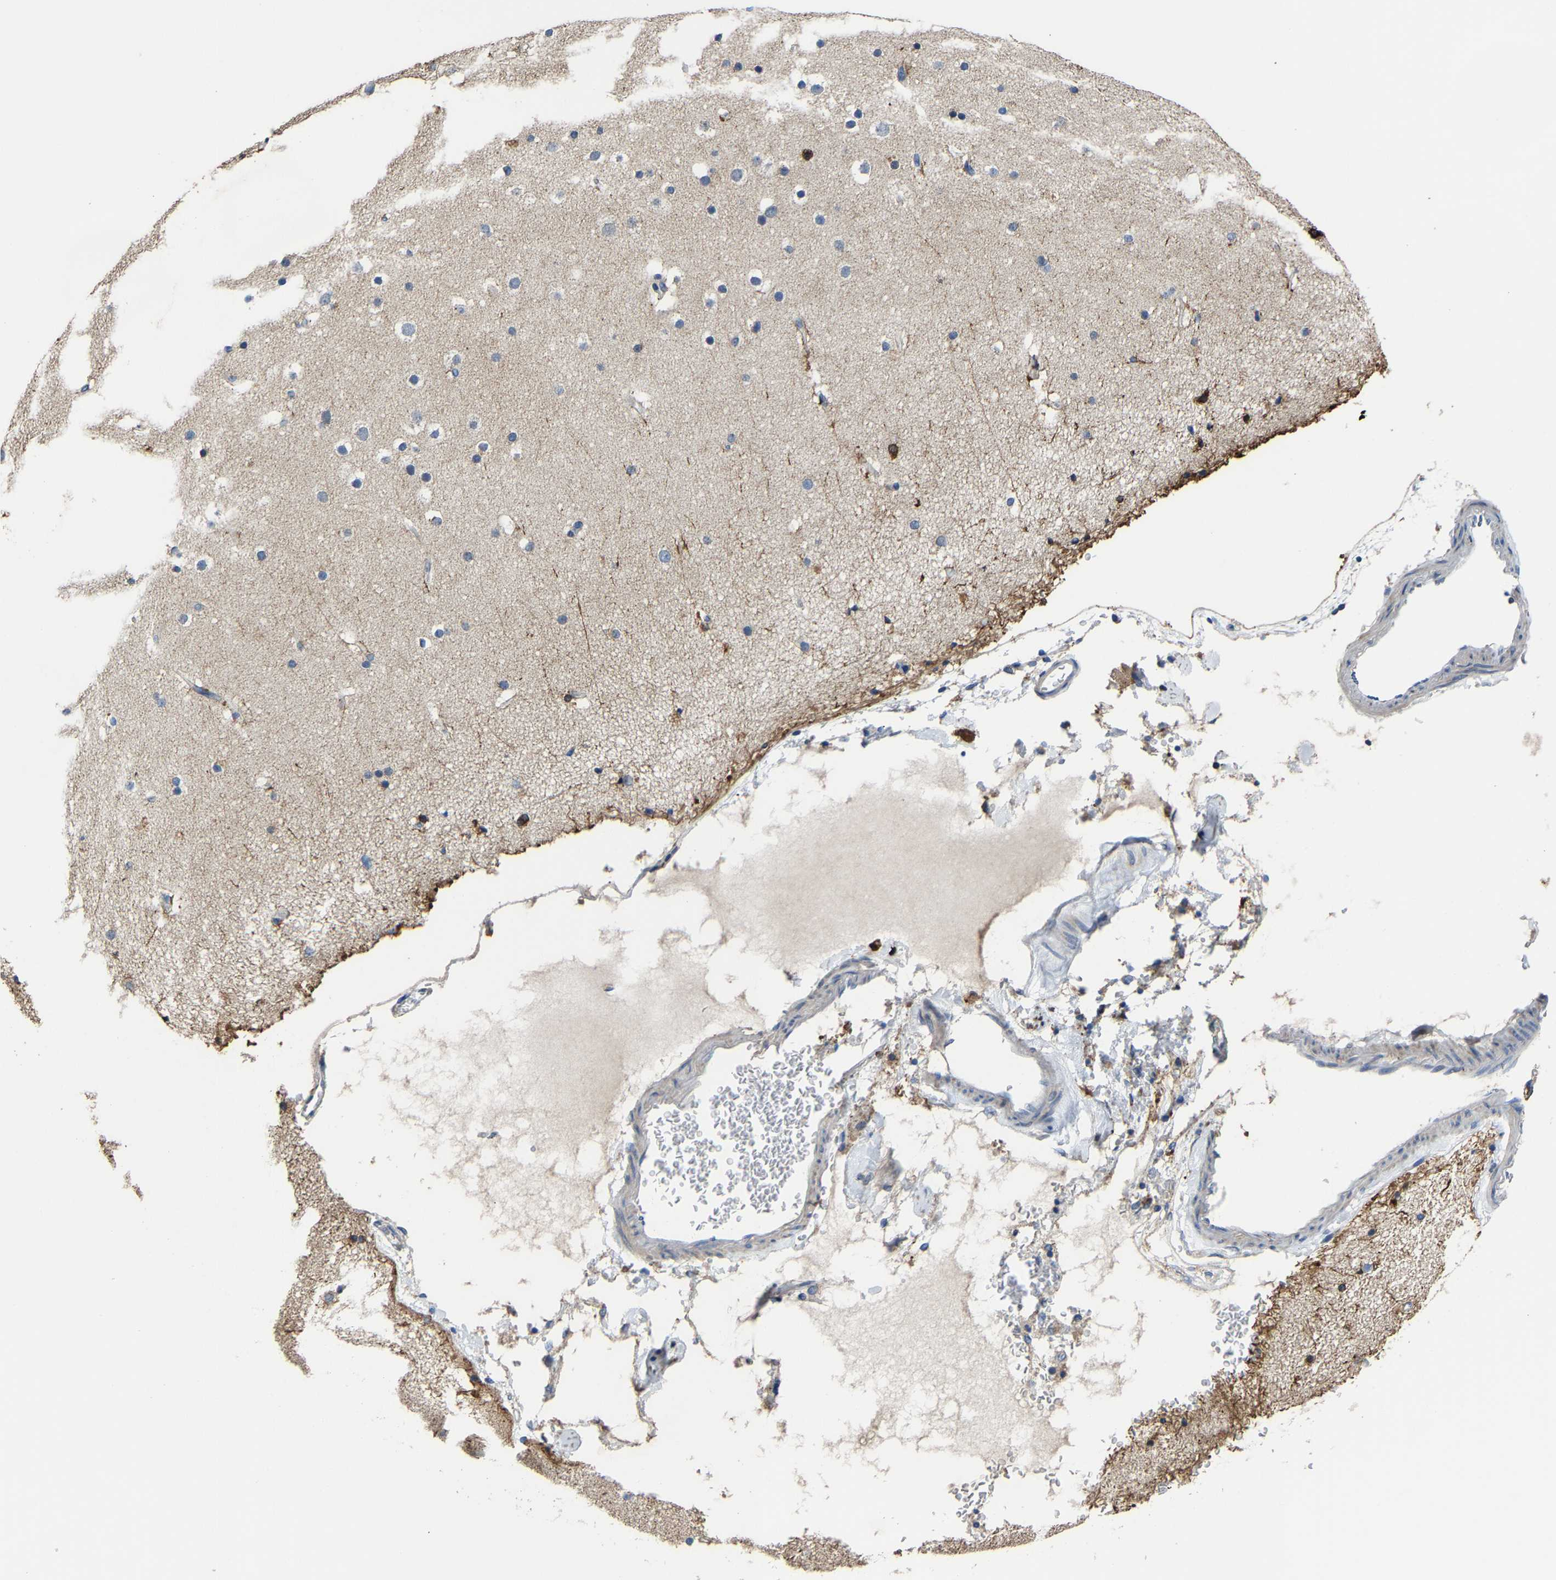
{"staining": {"intensity": "weak", "quantity": "25%-75%", "location": "cytoplasmic/membranous"}, "tissue": "cerebral cortex", "cell_type": "Endothelial cells", "image_type": "normal", "snomed": [{"axis": "morphology", "description": "Normal tissue, NOS"}, {"axis": "topography", "description": "Cerebral cortex"}], "caption": "This photomicrograph displays benign cerebral cortex stained with immunohistochemistry to label a protein in brown. The cytoplasmic/membranous of endothelial cells show weak positivity for the protein. Nuclei are counter-stained blue.", "gene": "AGK", "patient": {"sex": "male", "age": 57}}